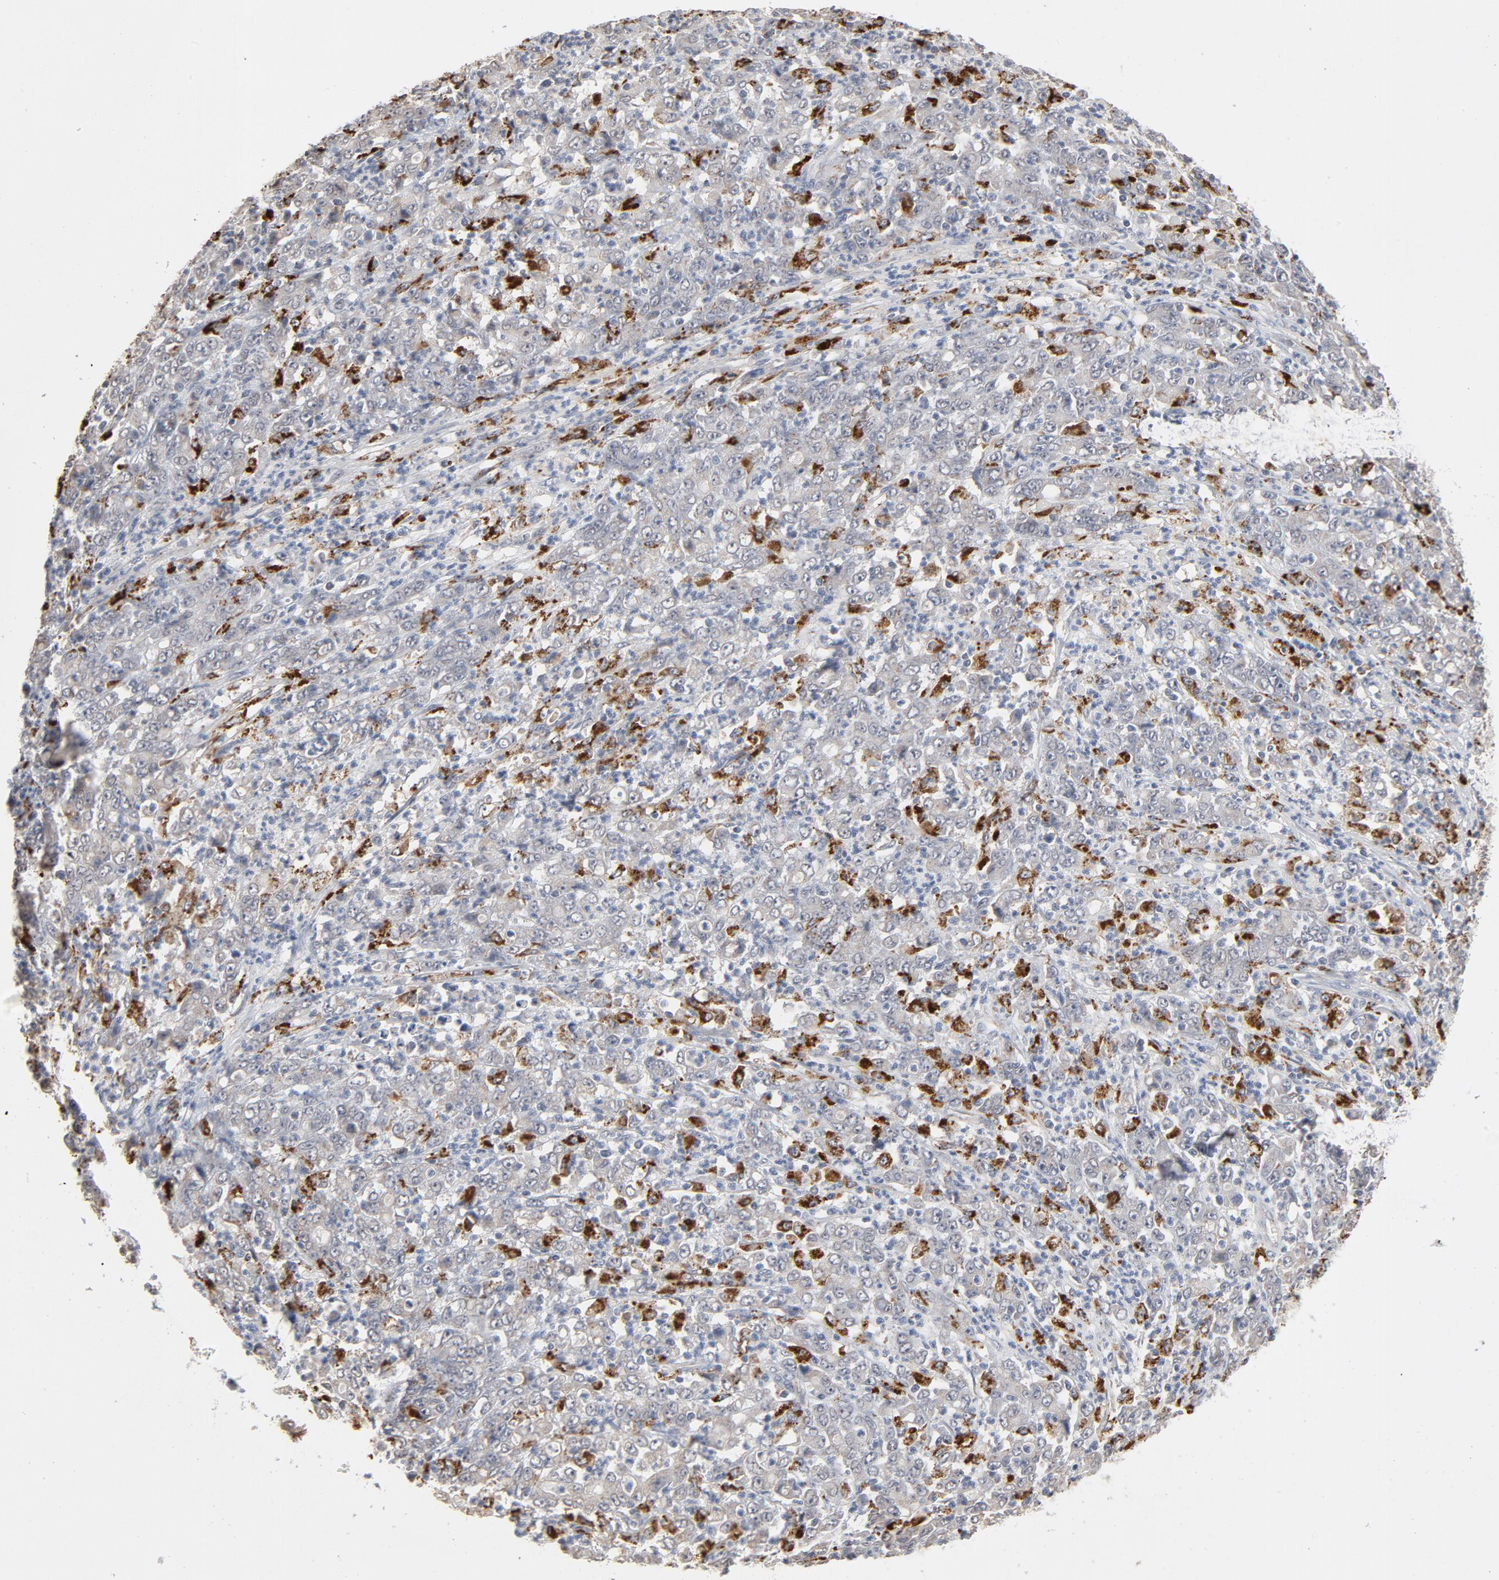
{"staining": {"intensity": "negative", "quantity": "none", "location": "none"}, "tissue": "stomach cancer", "cell_type": "Tumor cells", "image_type": "cancer", "snomed": [{"axis": "morphology", "description": "Adenocarcinoma, NOS"}, {"axis": "topography", "description": "Stomach, lower"}], "caption": "The immunohistochemistry (IHC) photomicrograph has no significant expression in tumor cells of stomach cancer (adenocarcinoma) tissue.", "gene": "POMT2", "patient": {"sex": "female", "age": 71}}